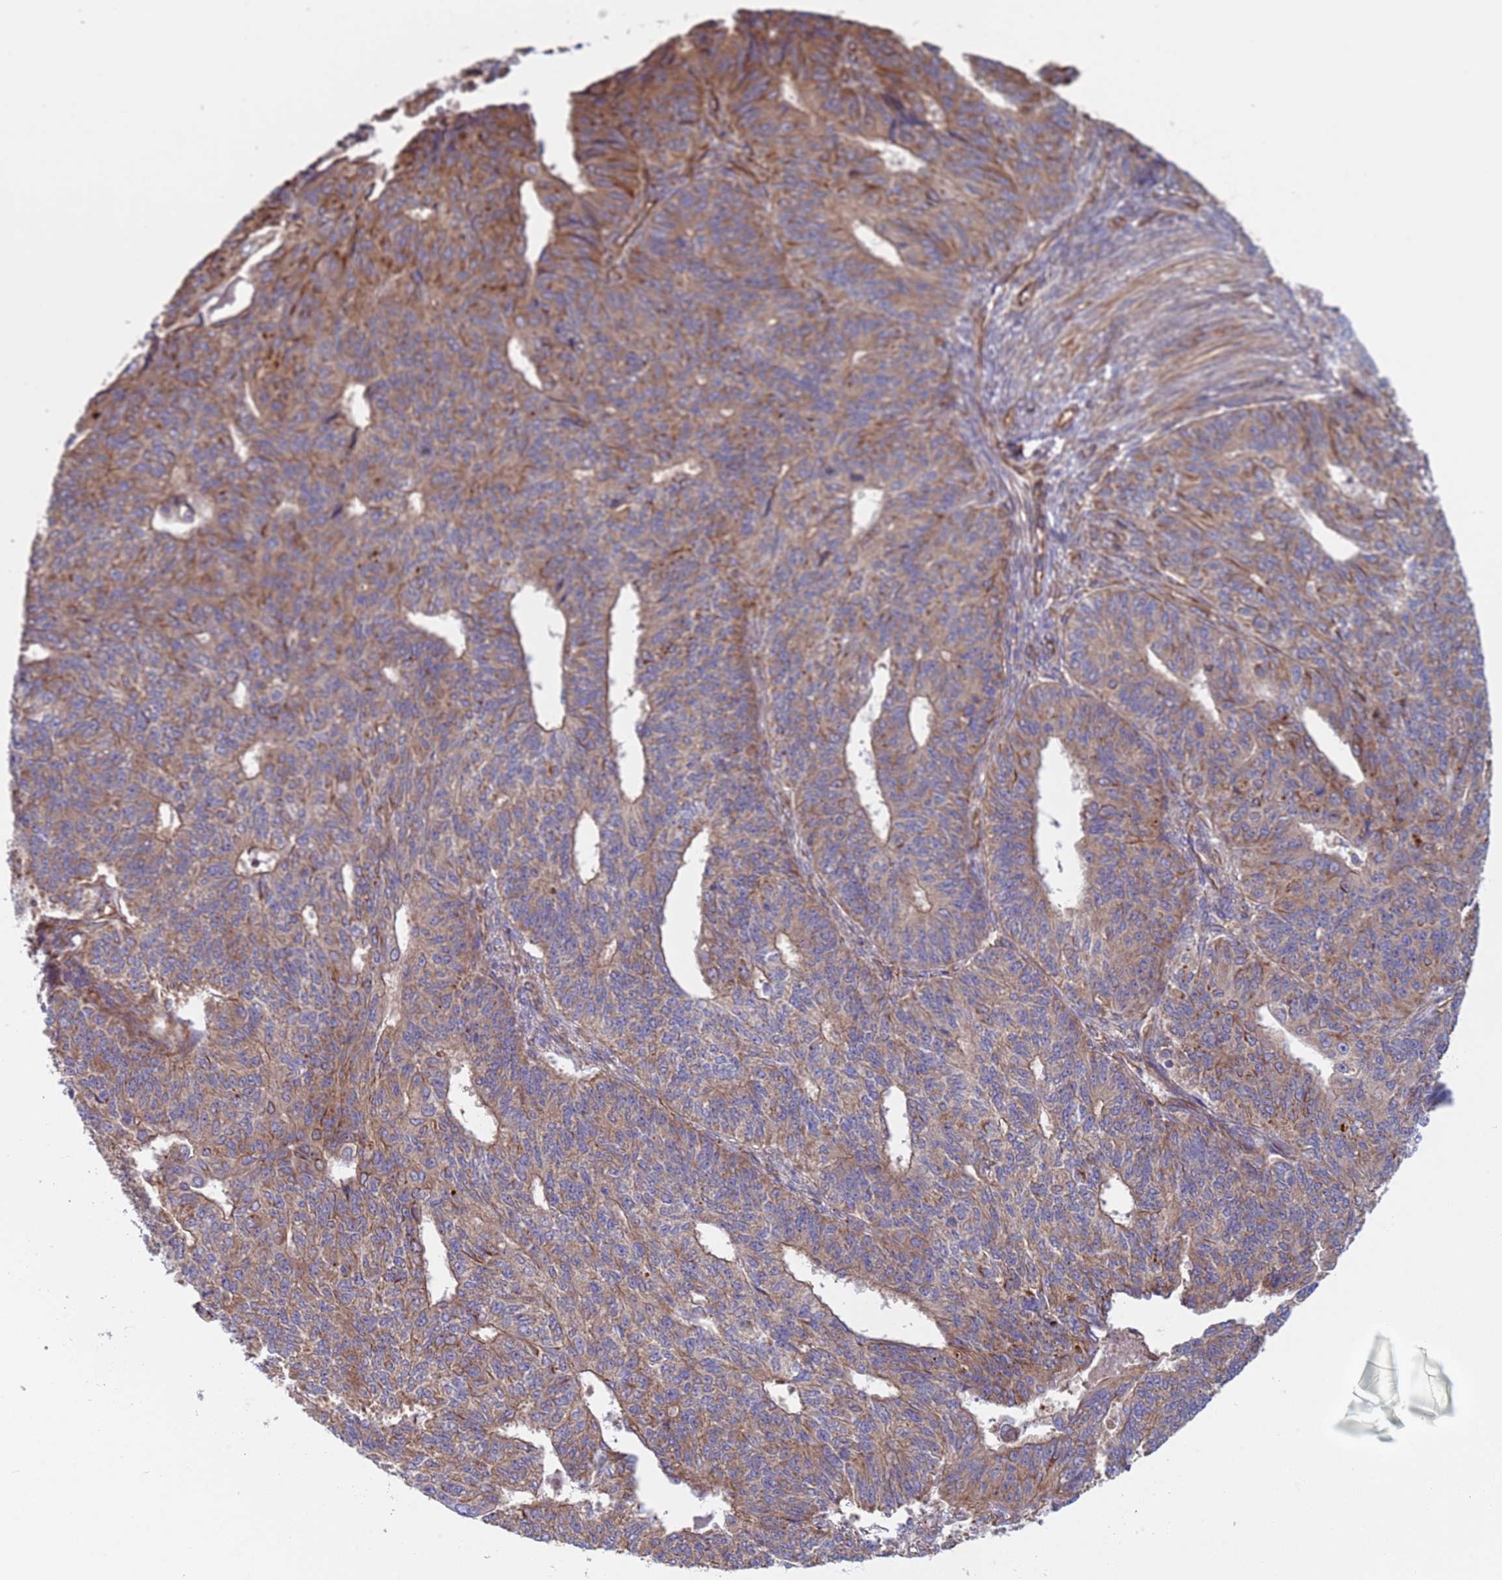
{"staining": {"intensity": "moderate", "quantity": "25%-75%", "location": "cytoplasmic/membranous"}, "tissue": "endometrial cancer", "cell_type": "Tumor cells", "image_type": "cancer", "snomed": [{"axis": "morphology", "description": "Adenocarcinoma, NOS"}, {"axis": "topography", "description": "Endometrium"}], "caption": "Tumor cells reveal medium levels of moderate cytoplasmic/membranous positivity in about 25%-75% of cells in endometrial cancer (adenocarcinoma).", "gene": "NUDT12", "patient": {"sex": "female", "age": 32}}